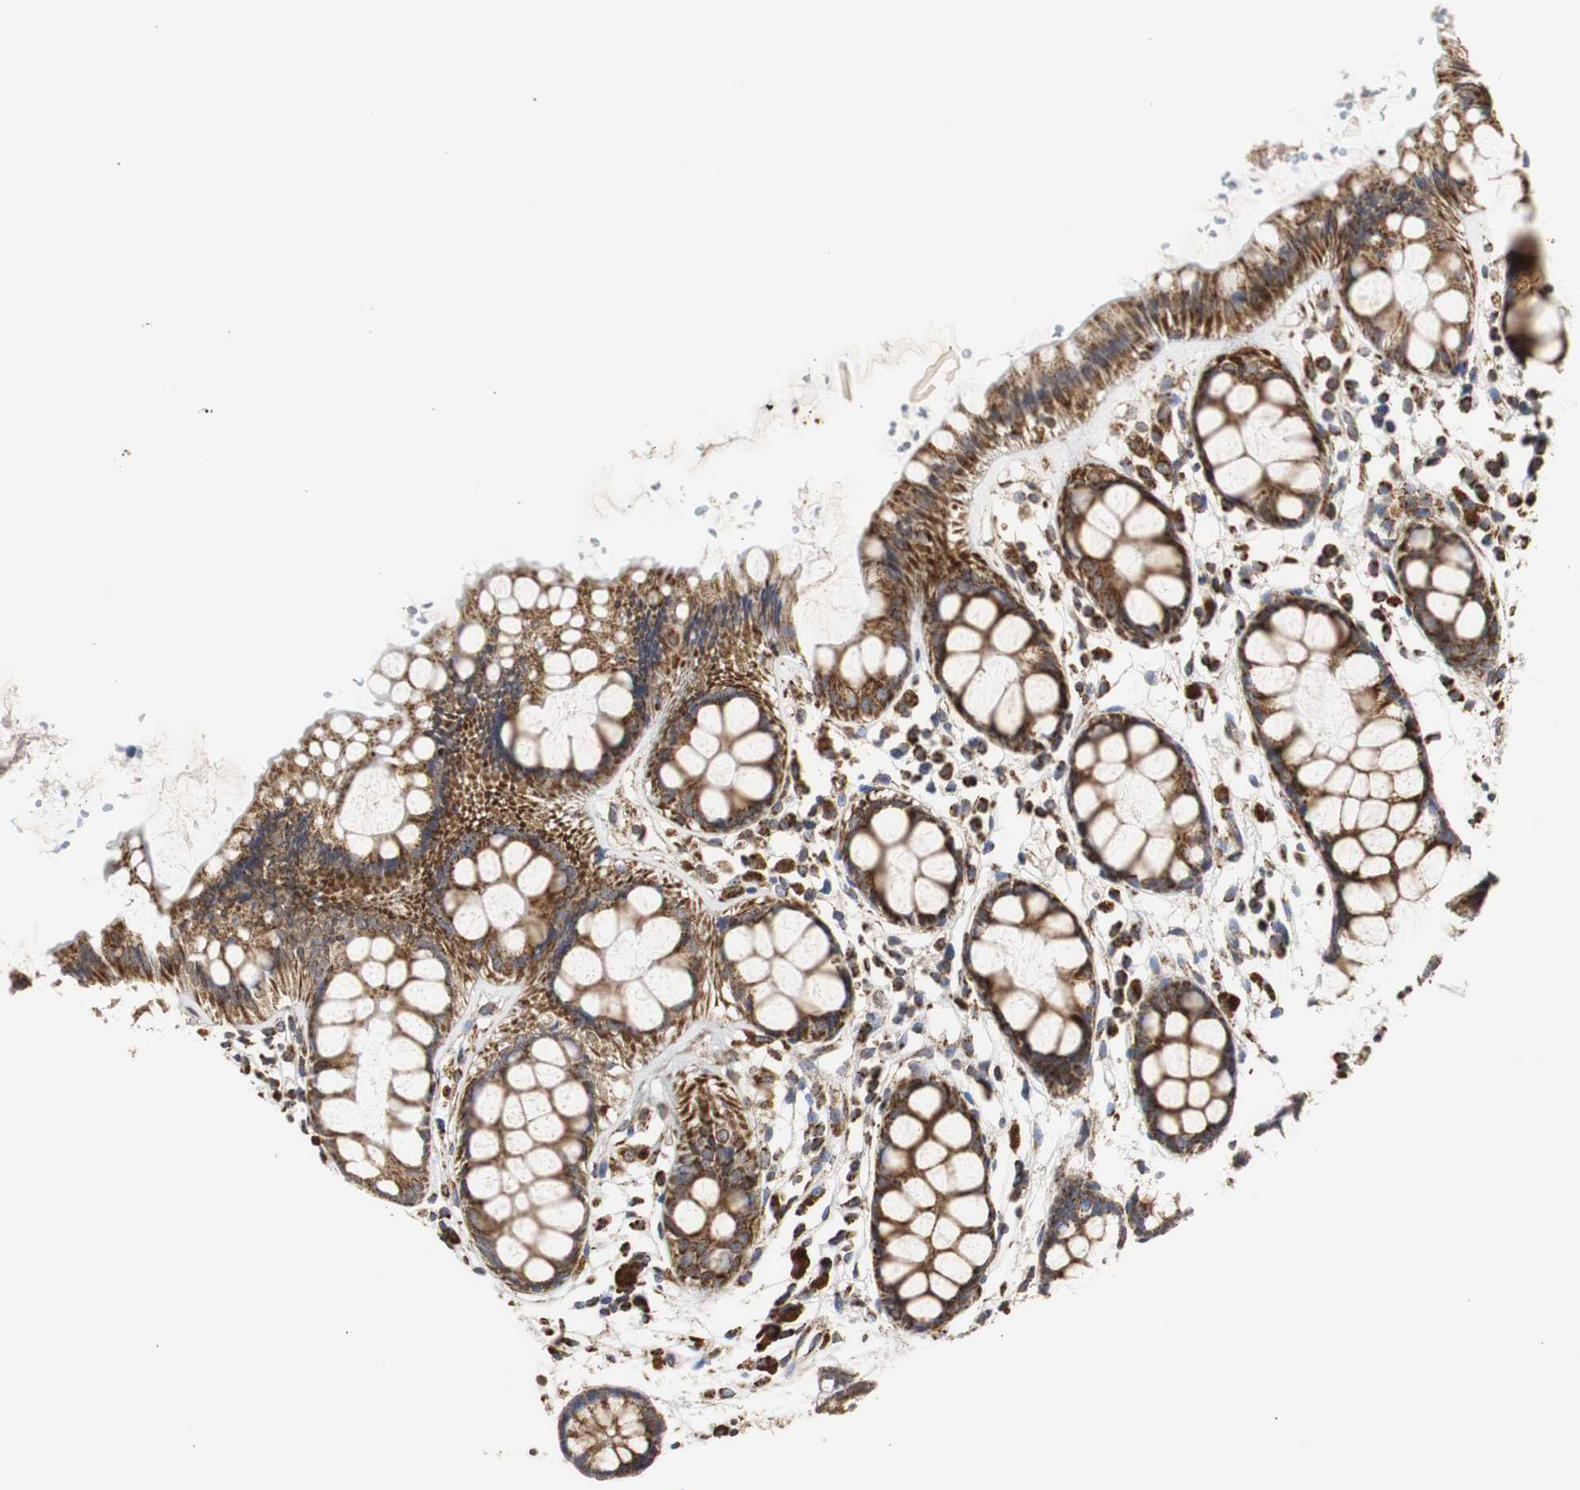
{"staining": {"intensity": "moderate", "quantity": ">75%", "location": "cytoplasmic/membranous"}, "tissue": "rectum", "cell_type": "Glandular cells", "image_type": "normal", "snomed": [{"axis": "morphology", "description": "Normal tissue, NOS"}, {"axis": "topography", "description": "Rectum"}], "caption": "This image shows immunohistochemistry (IHC) staining of unremarkable human rectum, with medium moderate cytoplasmic/membranous staining in about >75% of glandular cells.", "gene": "HSD17B10", "patient": {"sex": "female", "age": 66}}